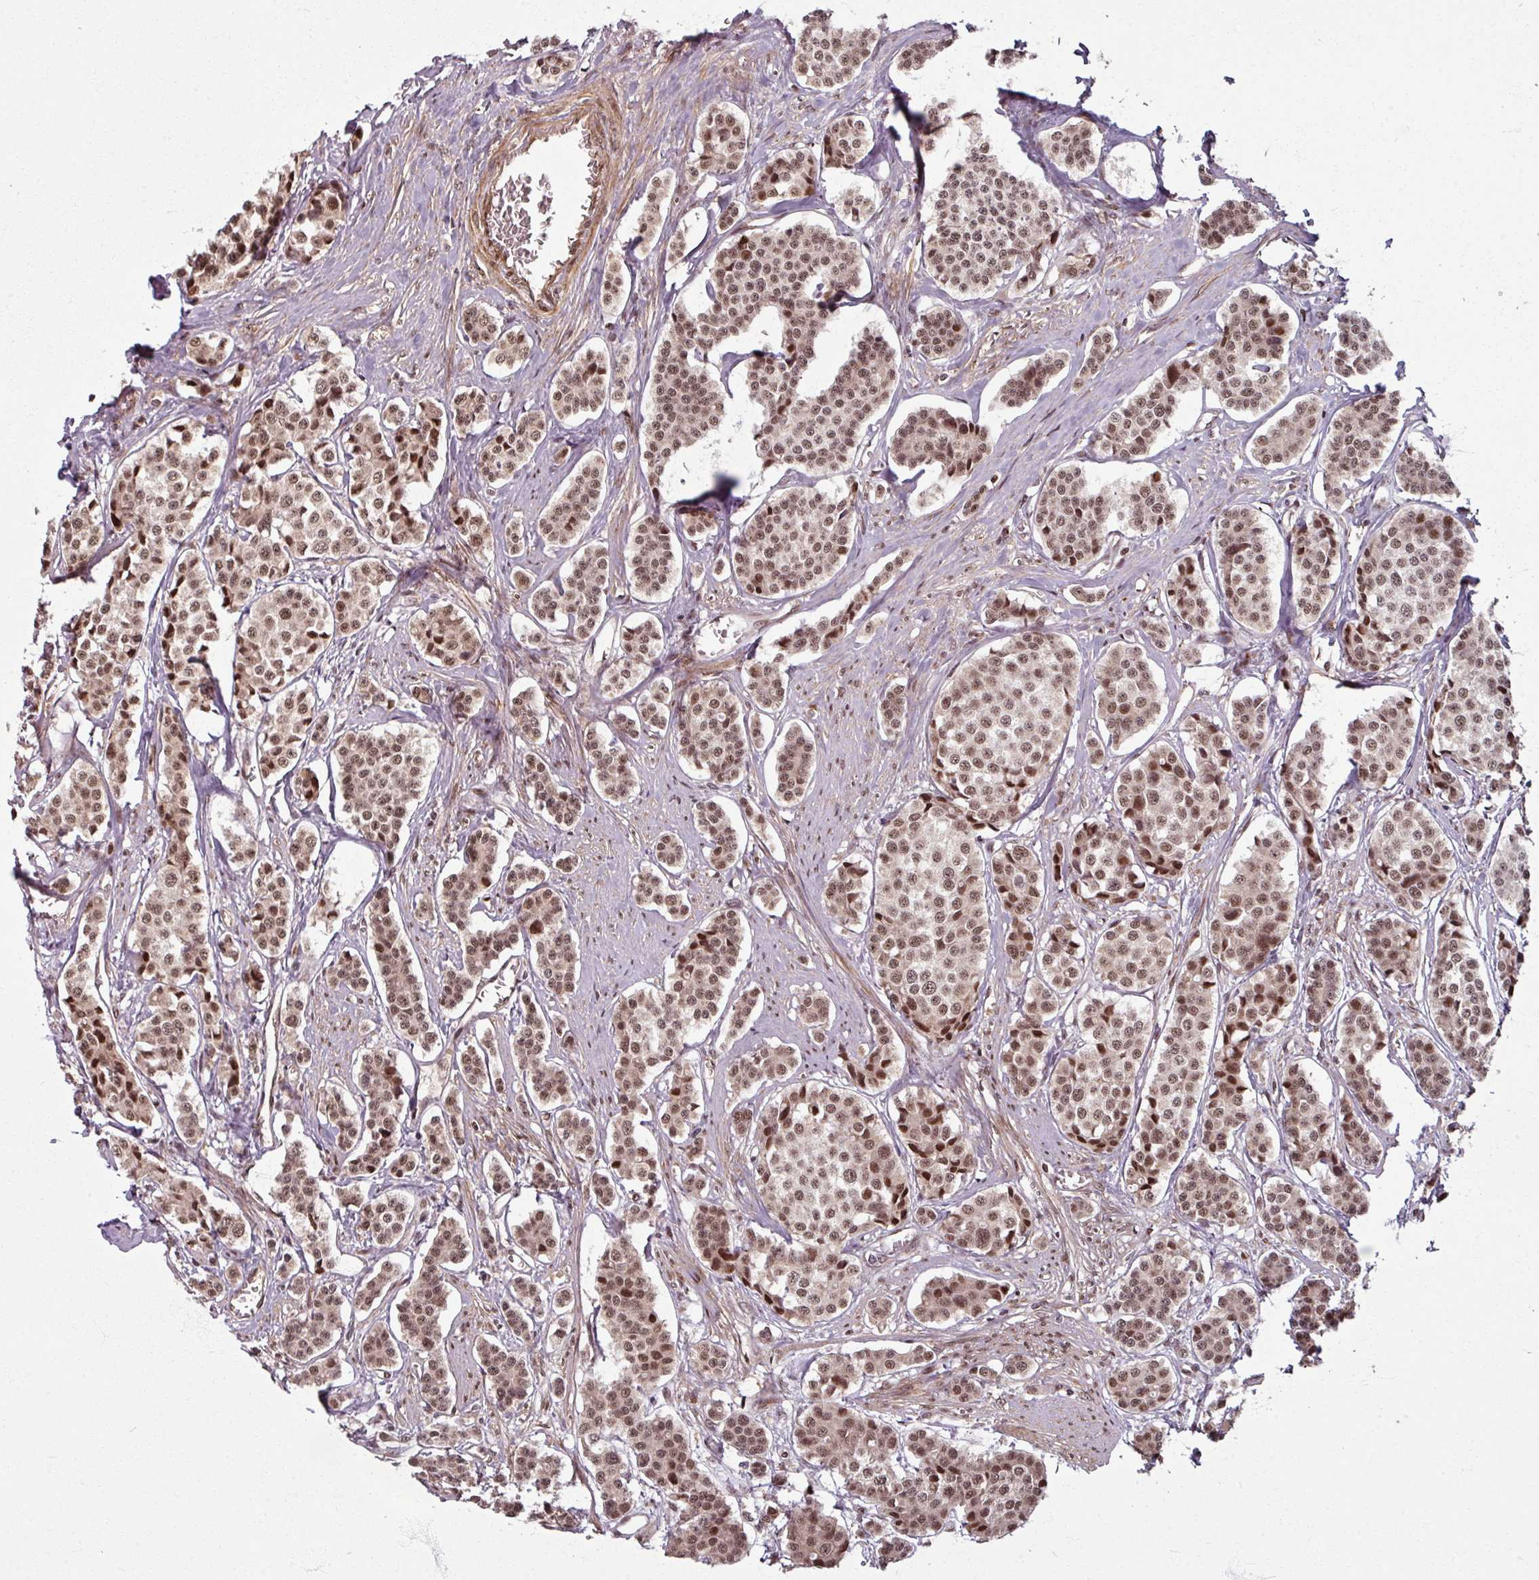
{"staining": {"intensity": "moderate", "quantity": ">75%", "location": "nuclear"}, "tissue": "carcinoid", "cell_type": "Tumor cells", "image_type": "cancer", "snomed": [{"axis": "morphology", "description": "Carcinoid, malignant, NOS"}, {"axis": "topography", "description": "Small intestine"}], "caption": "An image showing moderate nuclear expression in about >75% of tumor cells in carcinoid, as visualized by brown immunohistochemical staining.", "gene": "SWI5", "patient": {"sex": "male", "age": 60}}